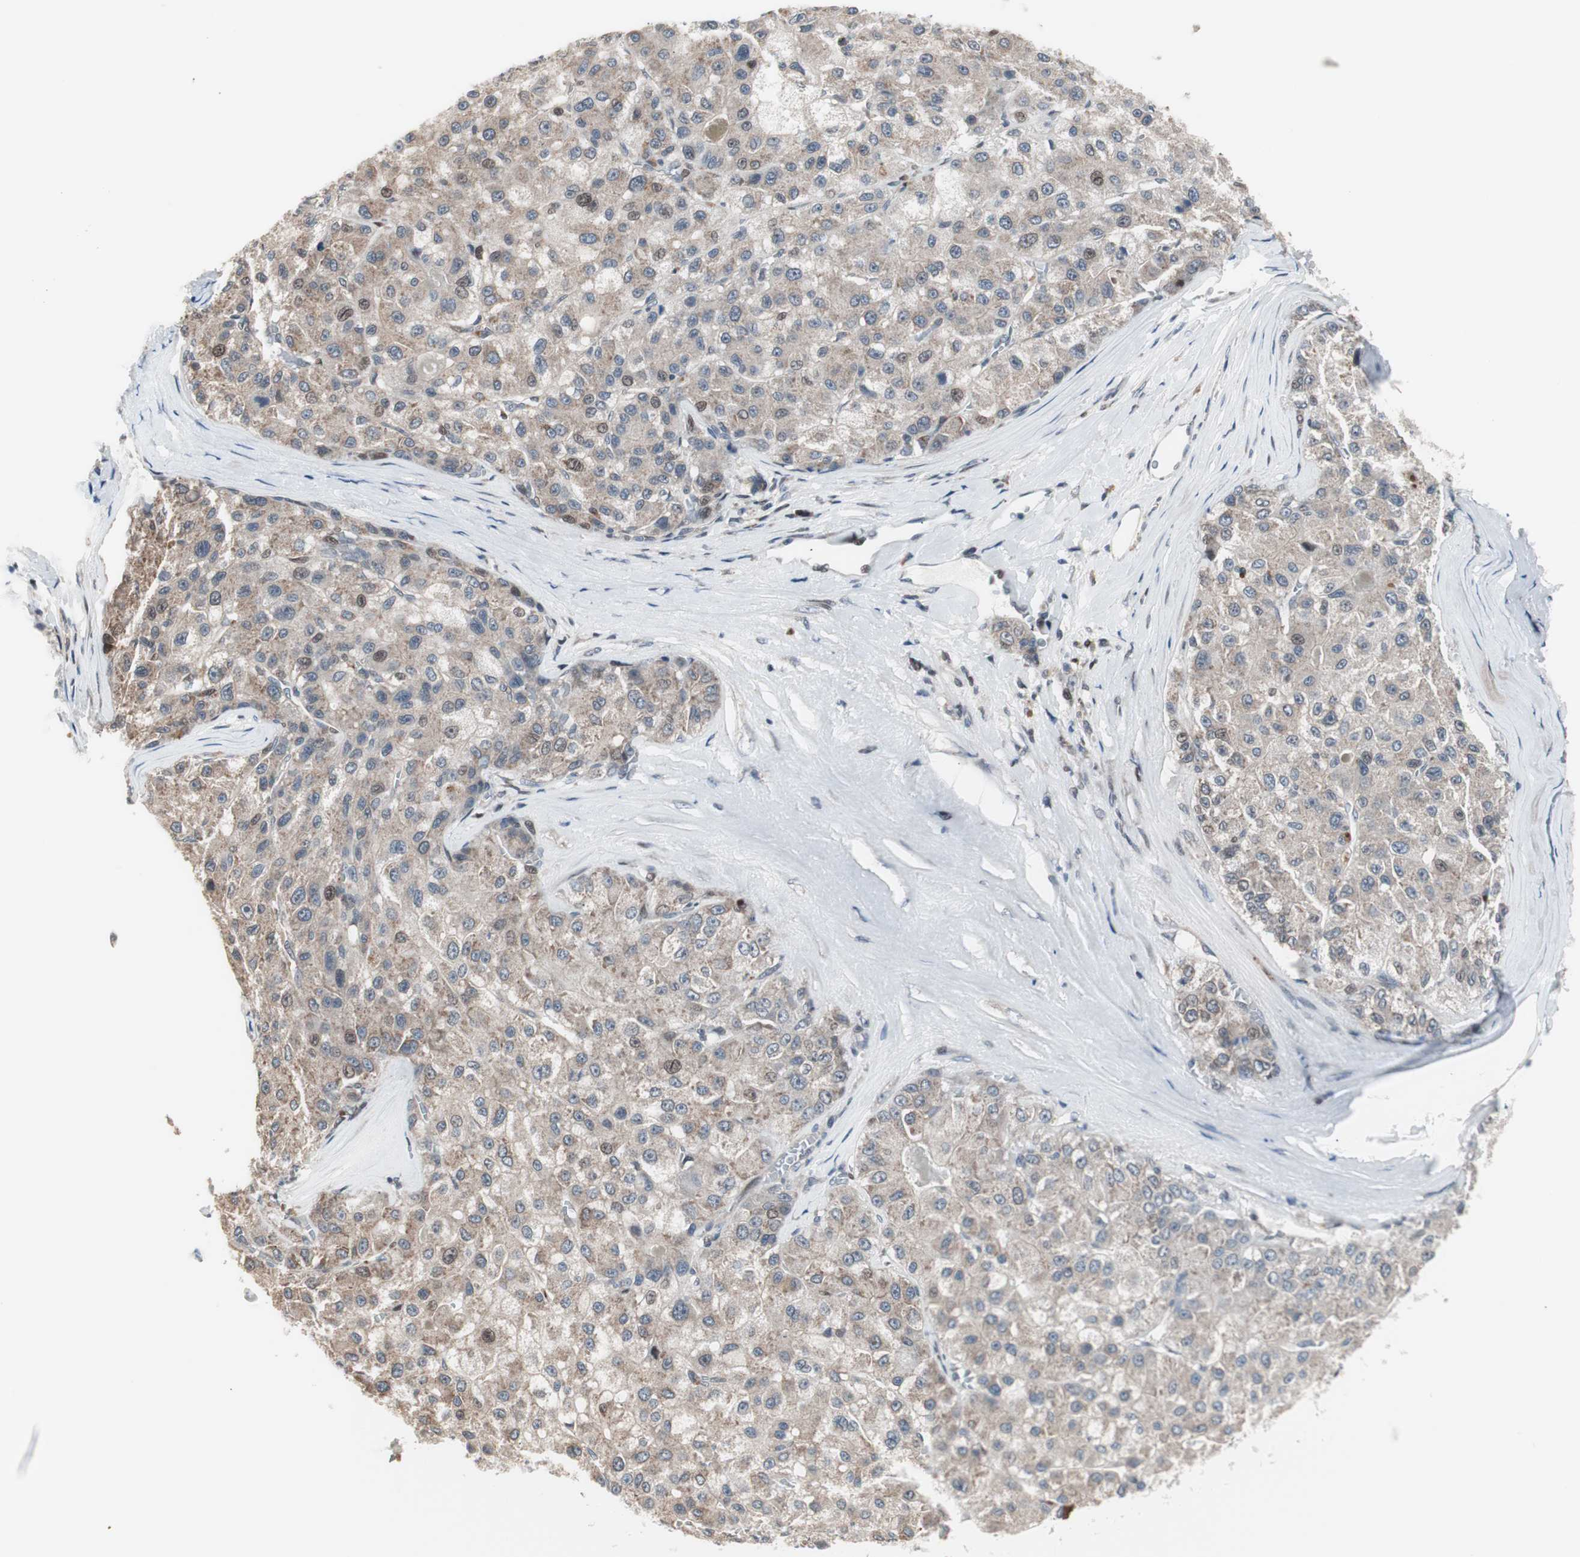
{"staining": {"intensity": "weak", "quantity": "<25%", "location": "cytoplasmic/membranous"}, "tissue": "liver cancer", "cell_type": "Tumor cells", "image_type": "cancer", "snomed": [{"axis": "morphology", "description": "Carcinoma, Hepatocellular, NOS"}, {"axis": "topography", "description": "Liver"}], "caption": "A micrograph of human liver hepatocellular carcinoma is negative for staining in tumor cells.", "gene": "POLH", "patient": {"sex": "male", "age": 80}}